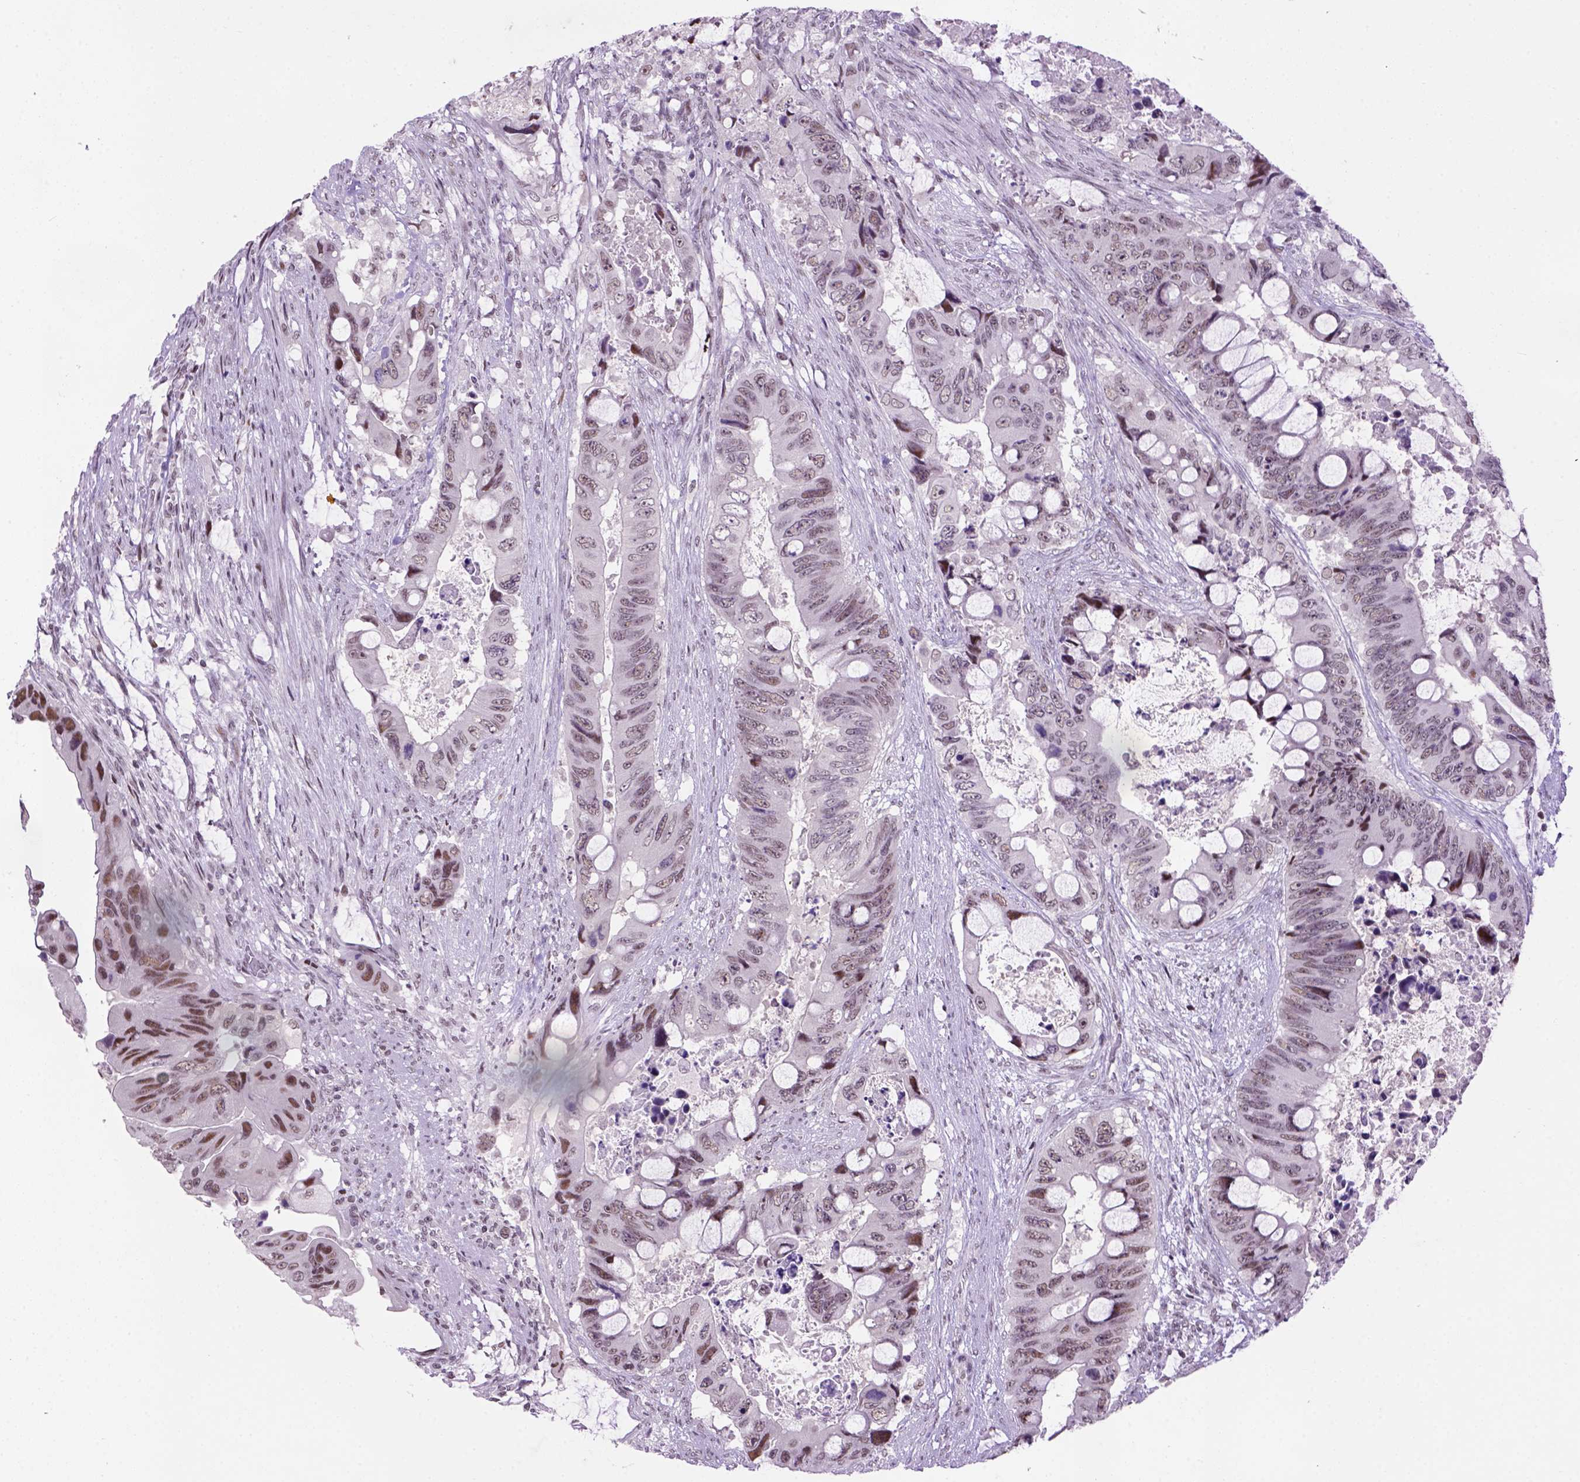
{"staining": {"intensity": "moderate", "quantity": "<25%", "location": "nuclear"}, "tissue": "colorectal cancer", "cell_type": "Tumor cells", "image_type": "cancer", "snomed": [{"axis": "morphology", "description": "Adenocarcinoma, NOS"}, {"axis": "topography", "description": "Rectum"}], "caption": "DAB immunohistochemical staining of human colorectal cancer displays moderate nuclear protein positivity in approximately <25% of tumor cells.", "gene": "TBPL1", "patient": {"sex": "male", "age": 63}}